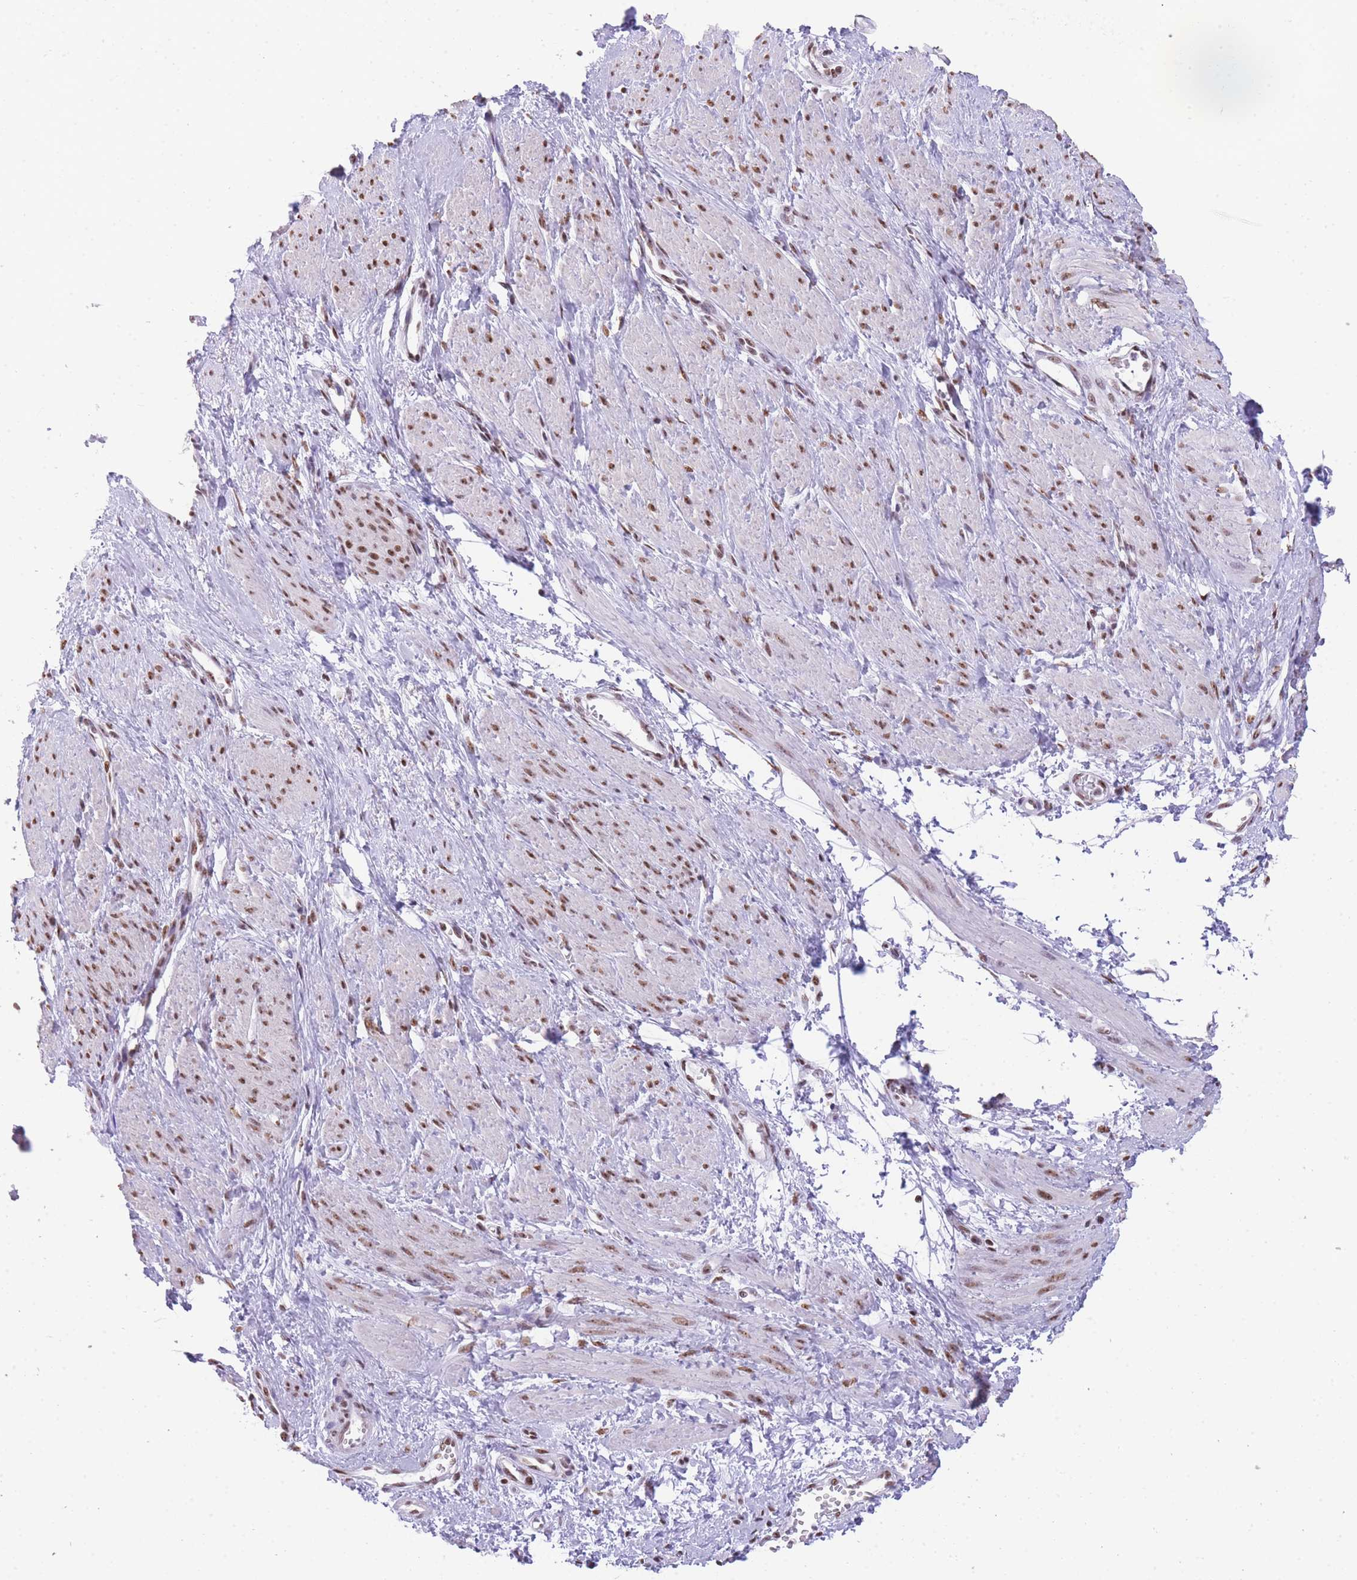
{"staining": {"intensity": "moderate", "quantity": "25%-75%", "location": "nuclear"}, "tissue": "smooth muscle", "cell_type": "Smooth muscle cells", "image_type": "normal", "snomed": [{"axis": "morphology", "description": "Normal tissue, NOS"}, {"axis": "topography", "description": "Smooth muscle"}, {"axis": "topography", "description": "Uterus"}], "caption": "DAB (3,3'-diaminobenzidine) immunohistochemical staining of normal smooth muscle demonstrates moderate nuclear protein staining in about 25%-75% of smooth muscle cells.", "gene": "EVC2", "patient": {"sex": "female", "age": 39}}